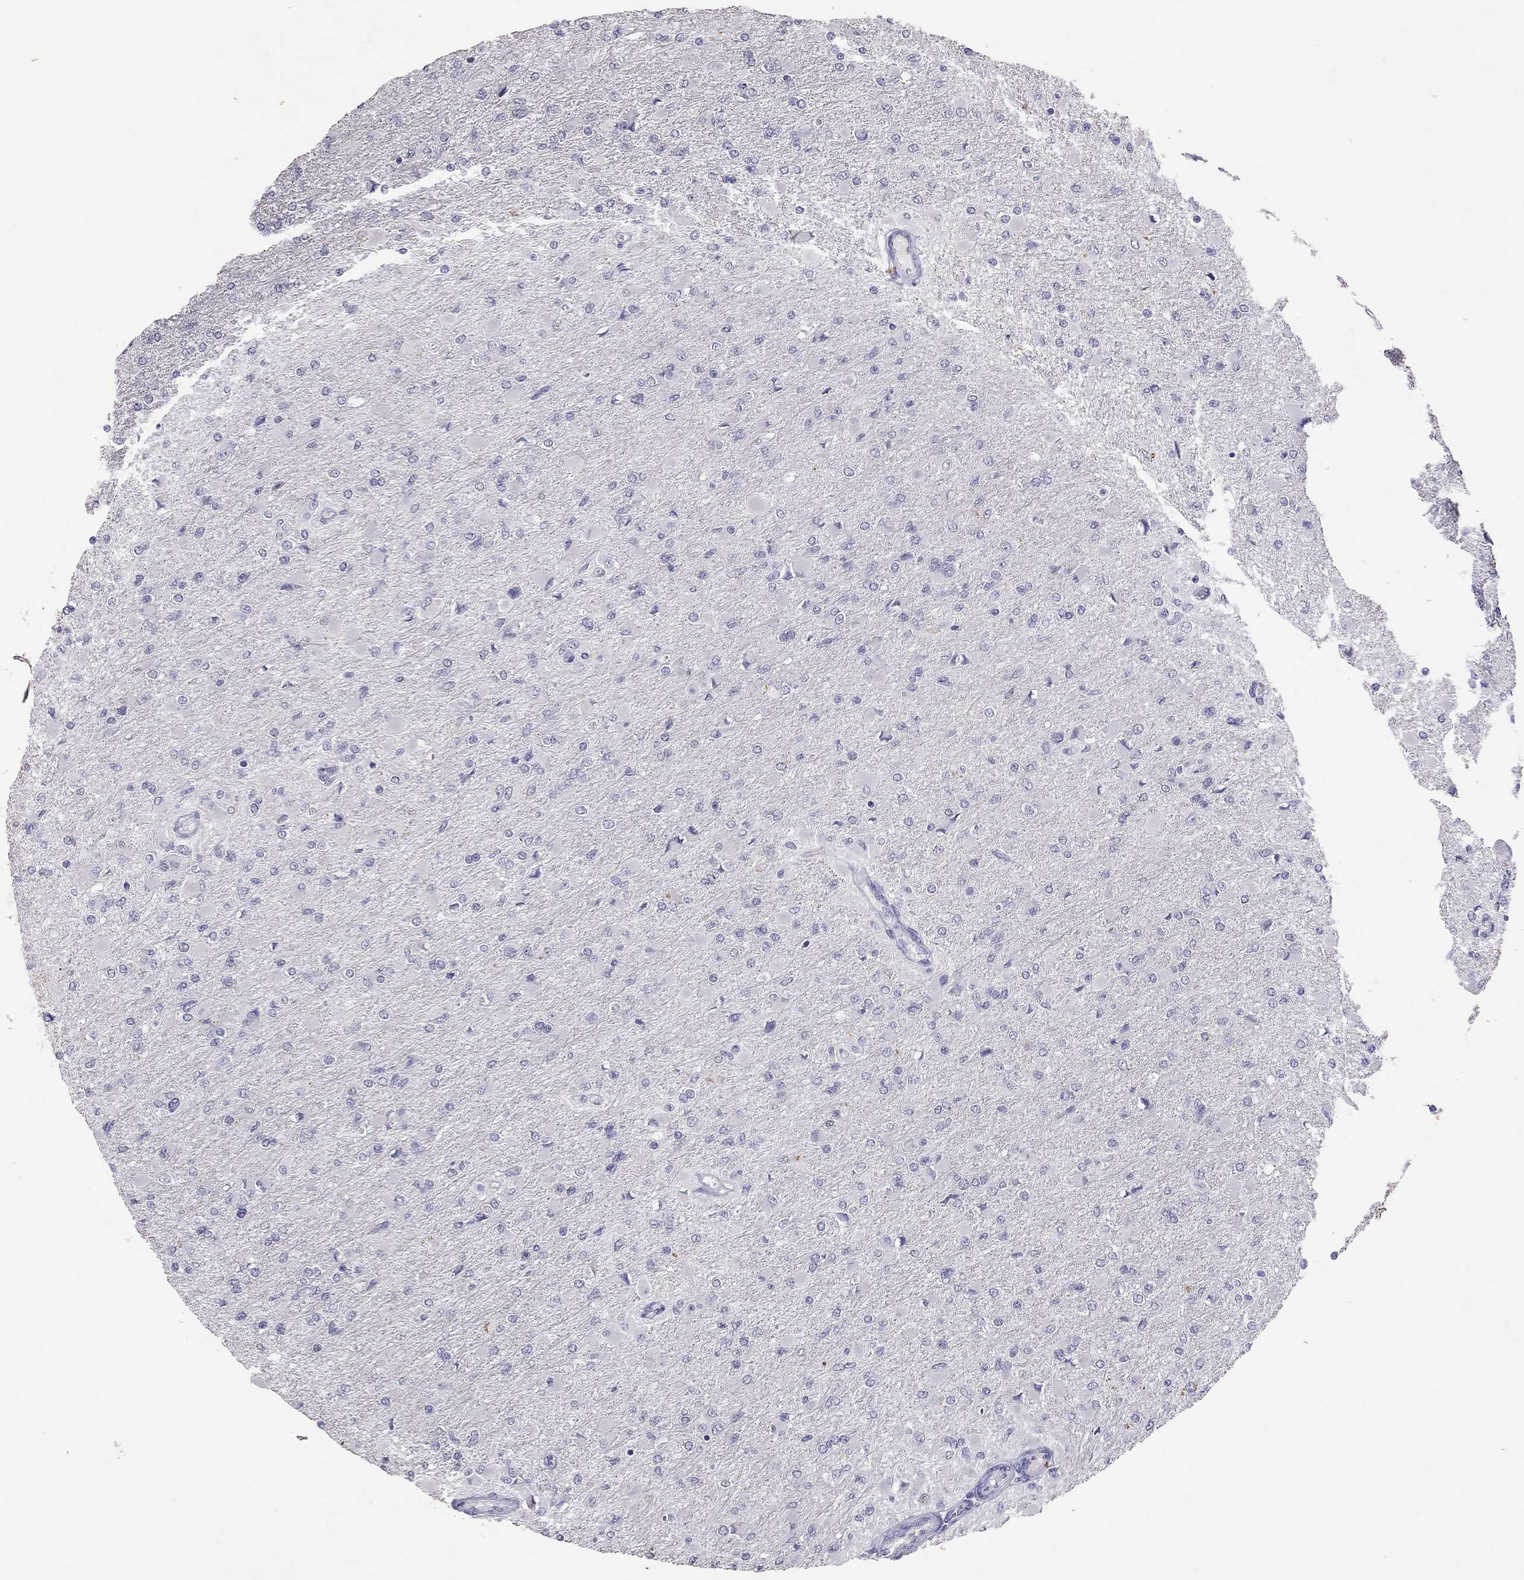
{"staining": {"intensity": "negative", "quantity": "none", "location": "none"}, "tissue": "glioma", "cell_type": "Tumor cells", "image_type": "cancer", "snomed": [{"axis": "morphology", "description": "Glioma, malignant, High grade"}, {"axis": "topography", "description": "Cerebral cortex"}], "caption": "High power microscopy image of an immunohistochemistry histopathology image of malignant glioma (high-grade), revealing no significant staining in tumor cells. Brightfield microscopy of IHC stained with DAB (3,3'-diaminobenzidine) (brown) and hematoxylin (blue), captured at high magnification.", "gene": "PSMB11", "patient": {"sex": "female", "age": 36}}